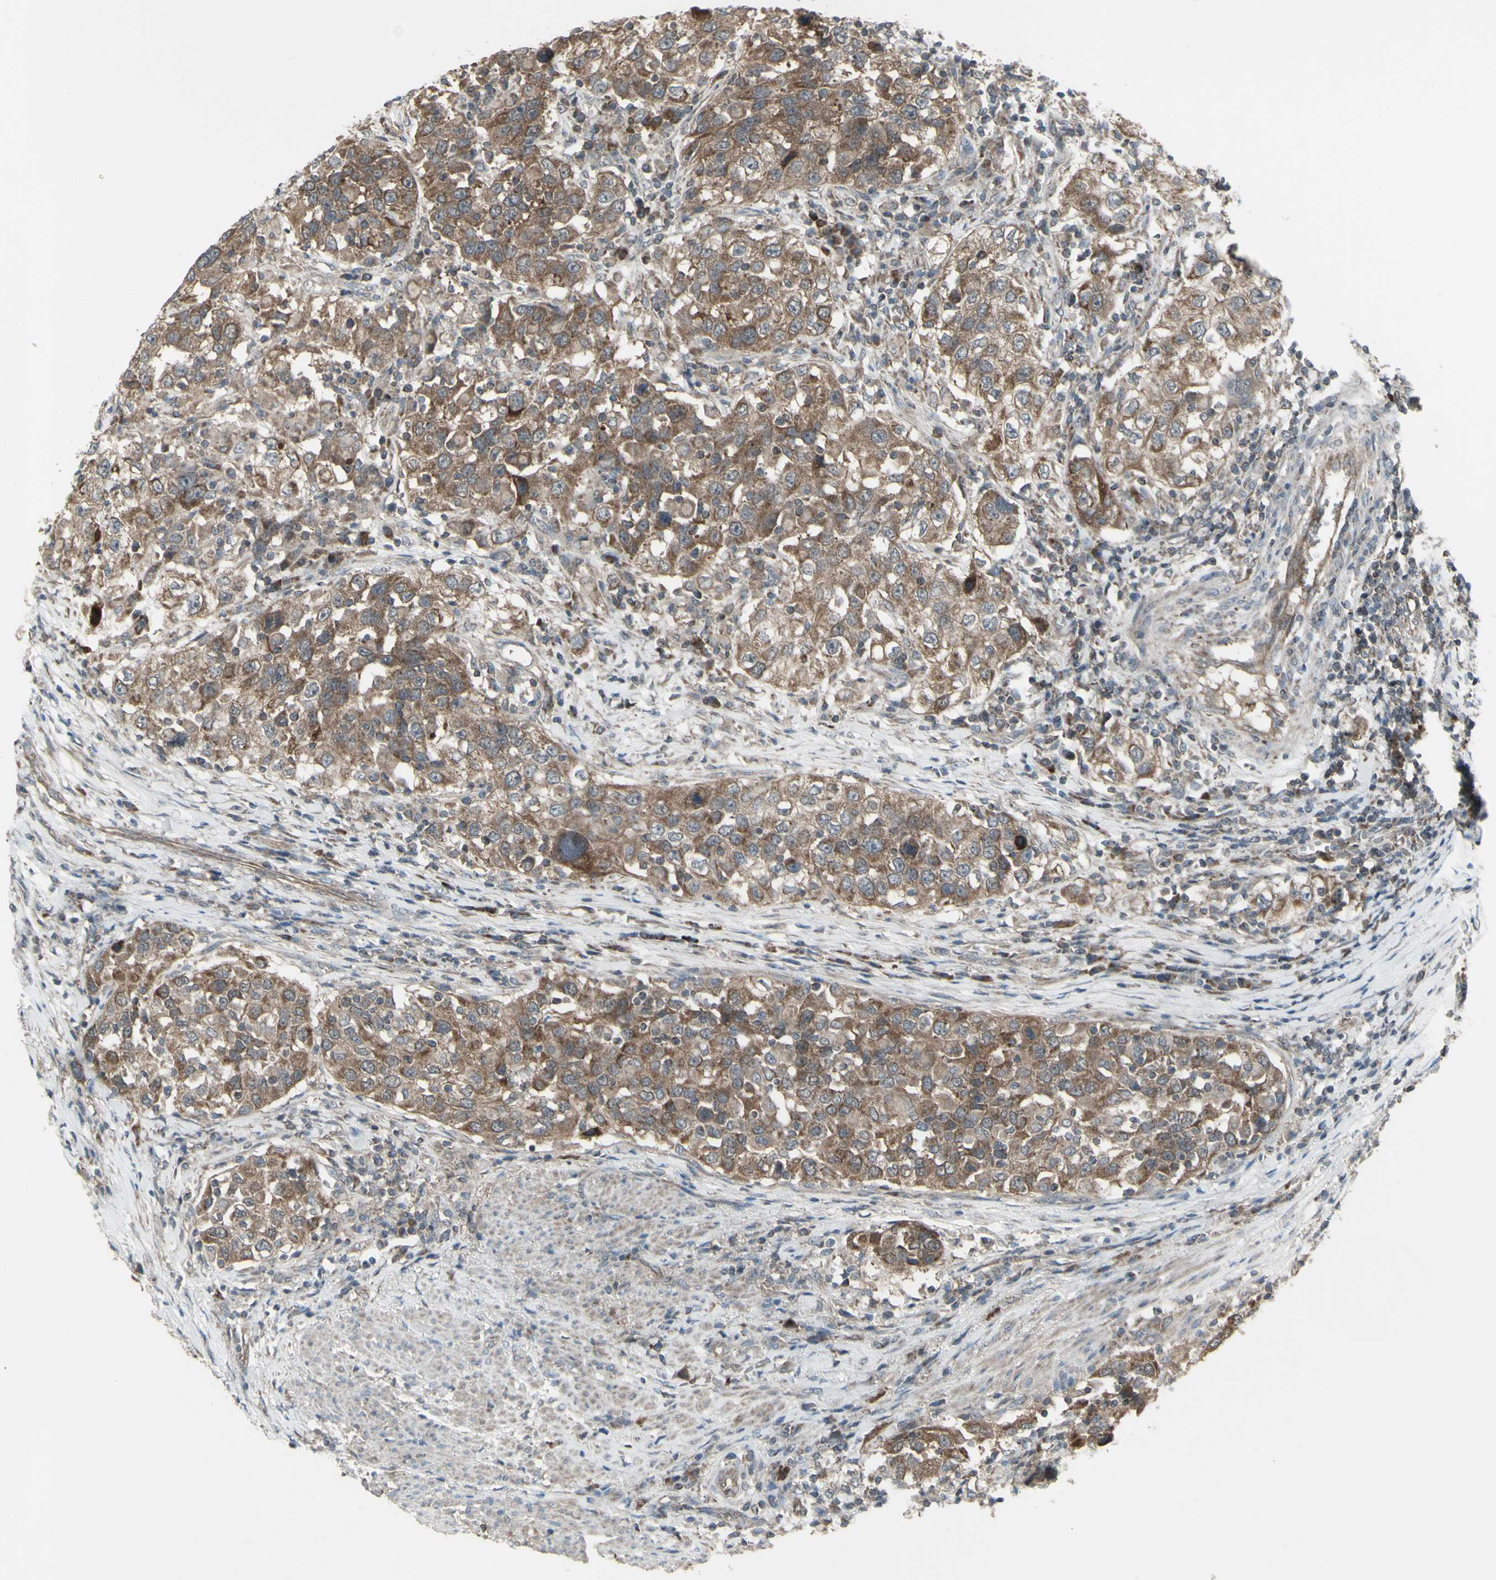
{"staining": {"intensity": "moderate", "quantity": ">75%", "location": "cytoplasmic/membranous"}, "tissue": "urothelial cancer", "cell_type": "Tumor cells", "image_type": "cancer", "snomed": [{"axis": "morphology", "description": "Urothelial carcinoma, High grade"}, {"axis": "topography", "description": "Urinary bladder"}], "caption": "This micrograph demonstrates urothelial cancer stained with IHC to label a protein in brown. The cytoplasmic/membranous of tumor cells show moderate positivity for the protein. Nuclei are counter-stained blue.", "gene": "SHC1", "patient": {"sex": "female", "age": 80}}